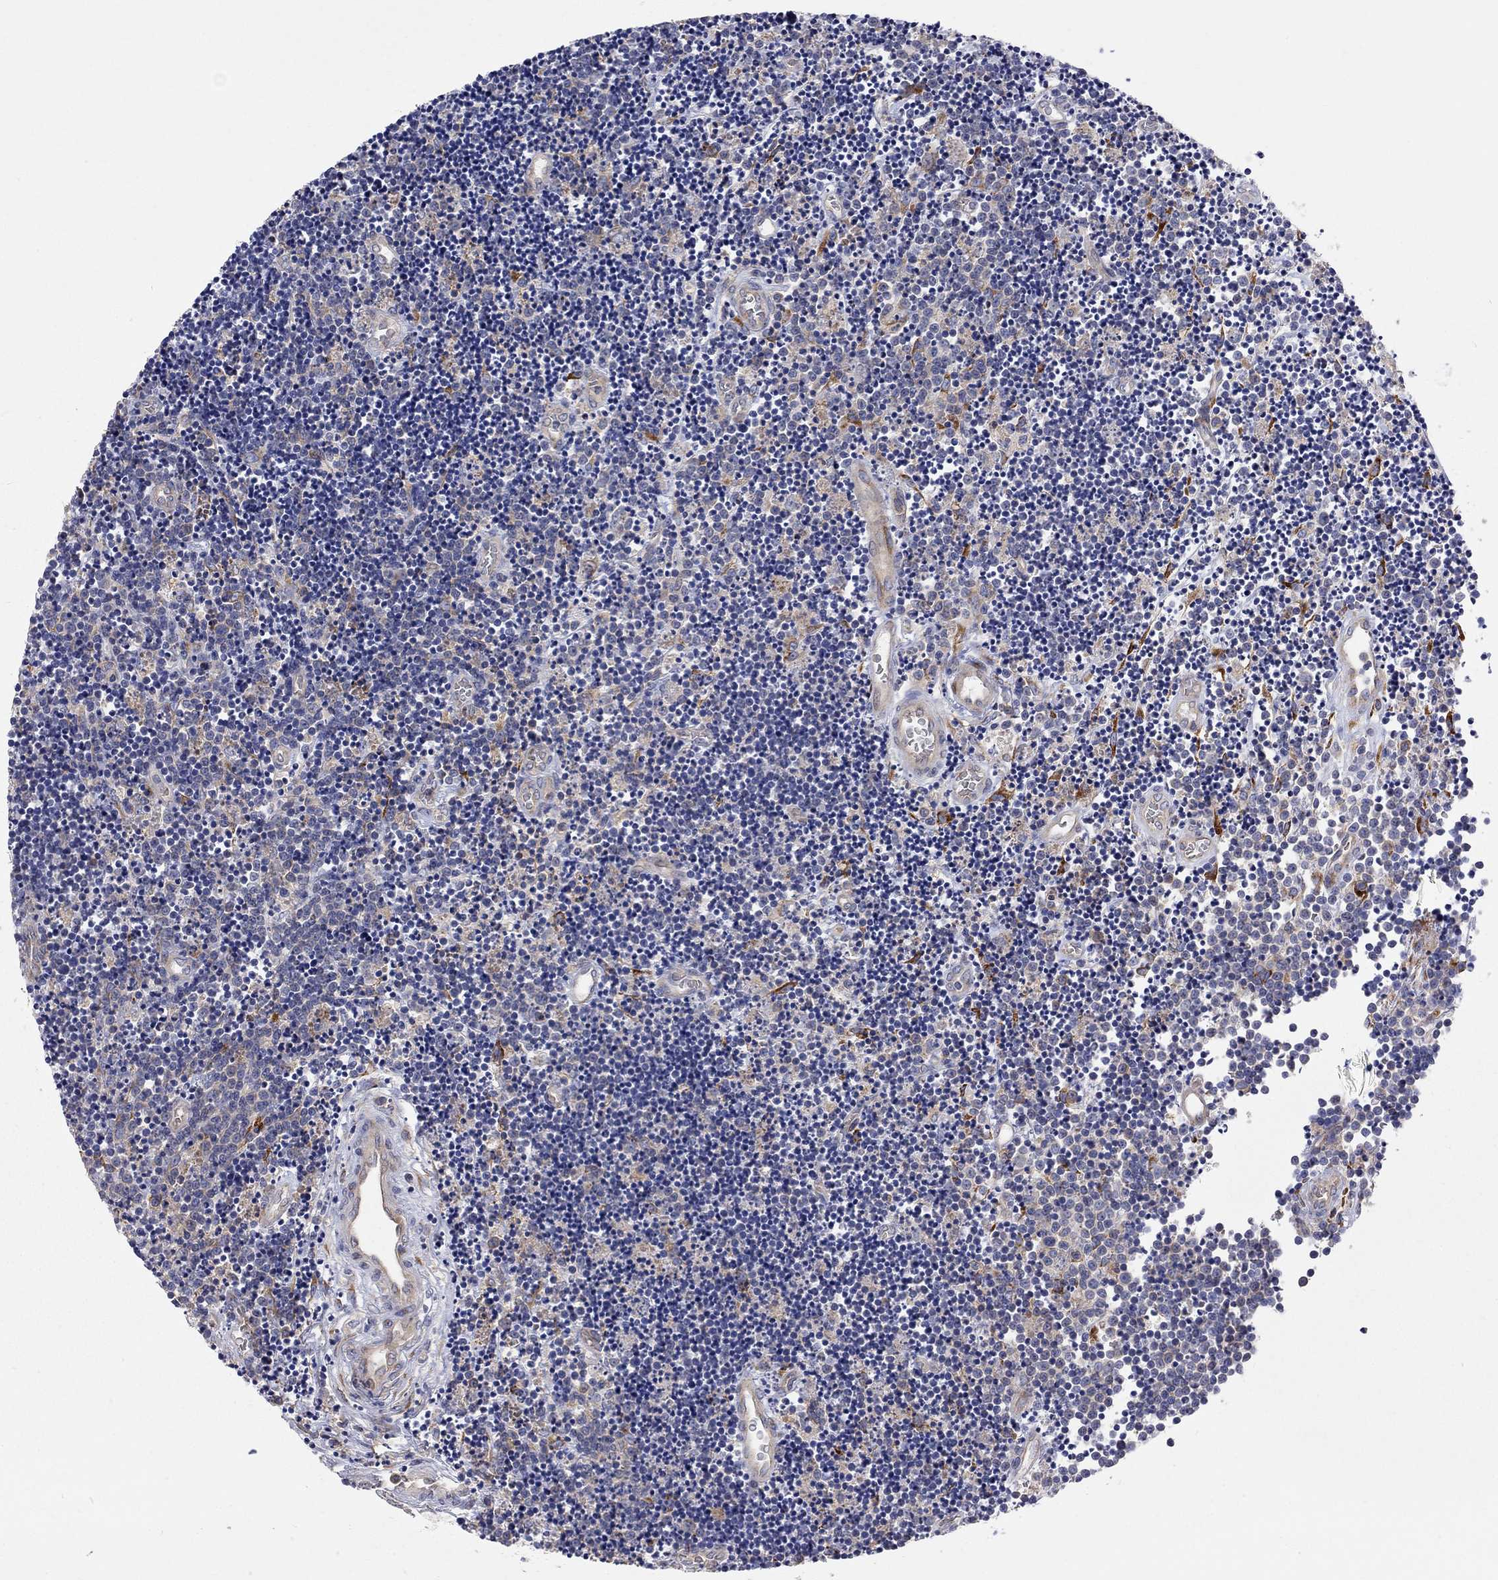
{"staining": {"intensity": "negative", "quantity": "none", "location": "none"}, "tissue": "lymphoma", "cell_type": "Tumor cells", "image_type": "cancer", "snomed": [{"axis": "morphology", "description": "Malignant lymphoma, non-Hodgkin's type, Low grade"}, {"axis": "topography", "description": "Brain"}], "caption": "Lymphoma was stained to show a protein in brown. There is no significant staining in tumor cells.", "gene": "CASTOR1", "patient": {"sex": "female", "age": 66}}